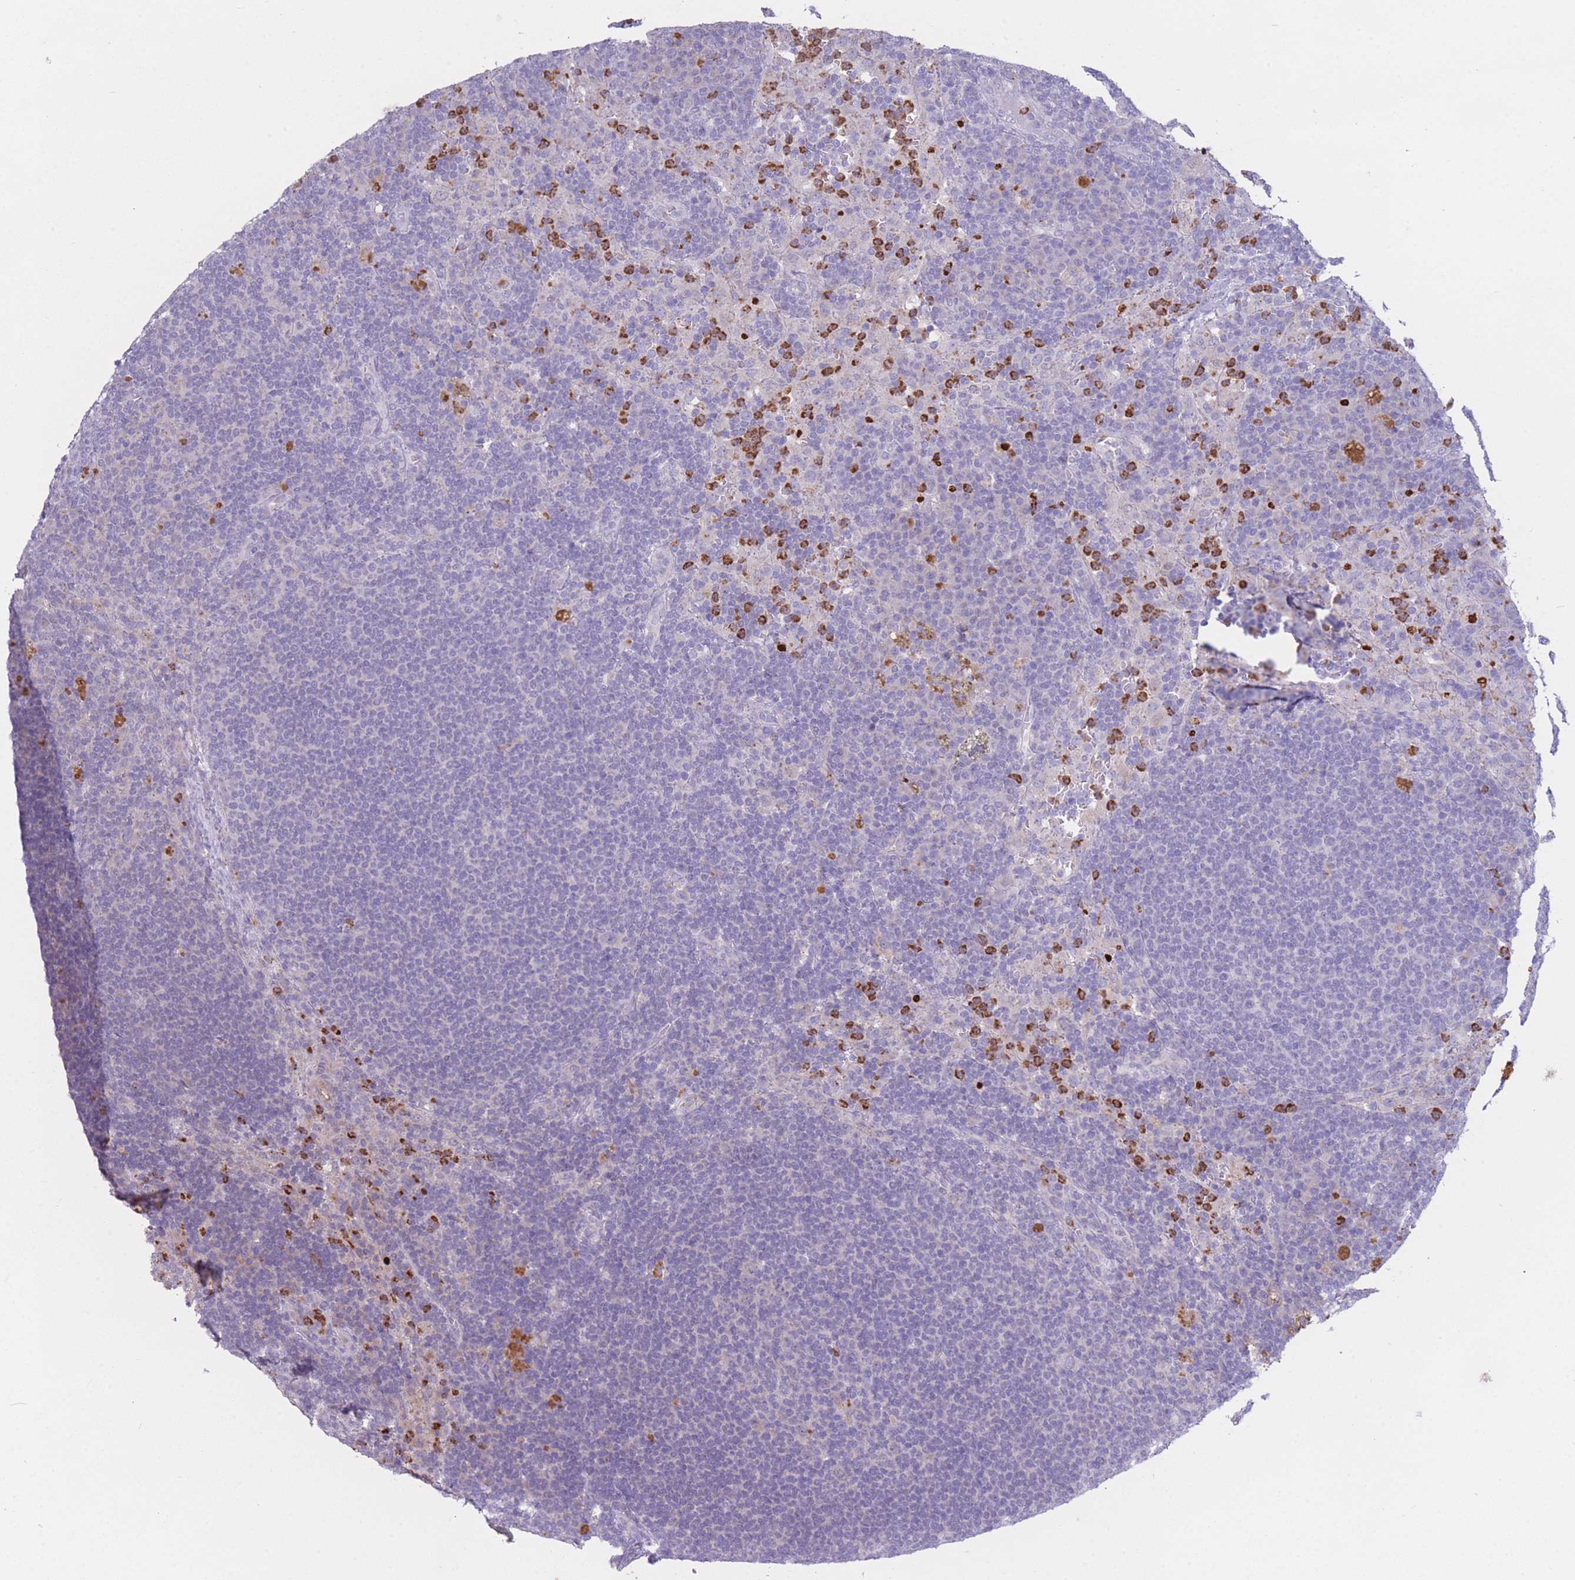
{"staining": {"intensity": "strong", "quantity": "<25%", "location": "none"}, "tissue": "lymph node", "cell_type": "Germinal center cells", "image_type": "normal", "snomed": [{"axis": "morphology", "description": "Normal tissue, NOS"}, {"axis": "topography", "description": "Lymph node"}], "caption": "Germinal center cells reveal medium levels of strong None staining in approximately <25% of cells in normal human lymph node. Nuclei are stained in blue.", "gene": "CENPM", "patient": {"sex": "female", "age": 70}}